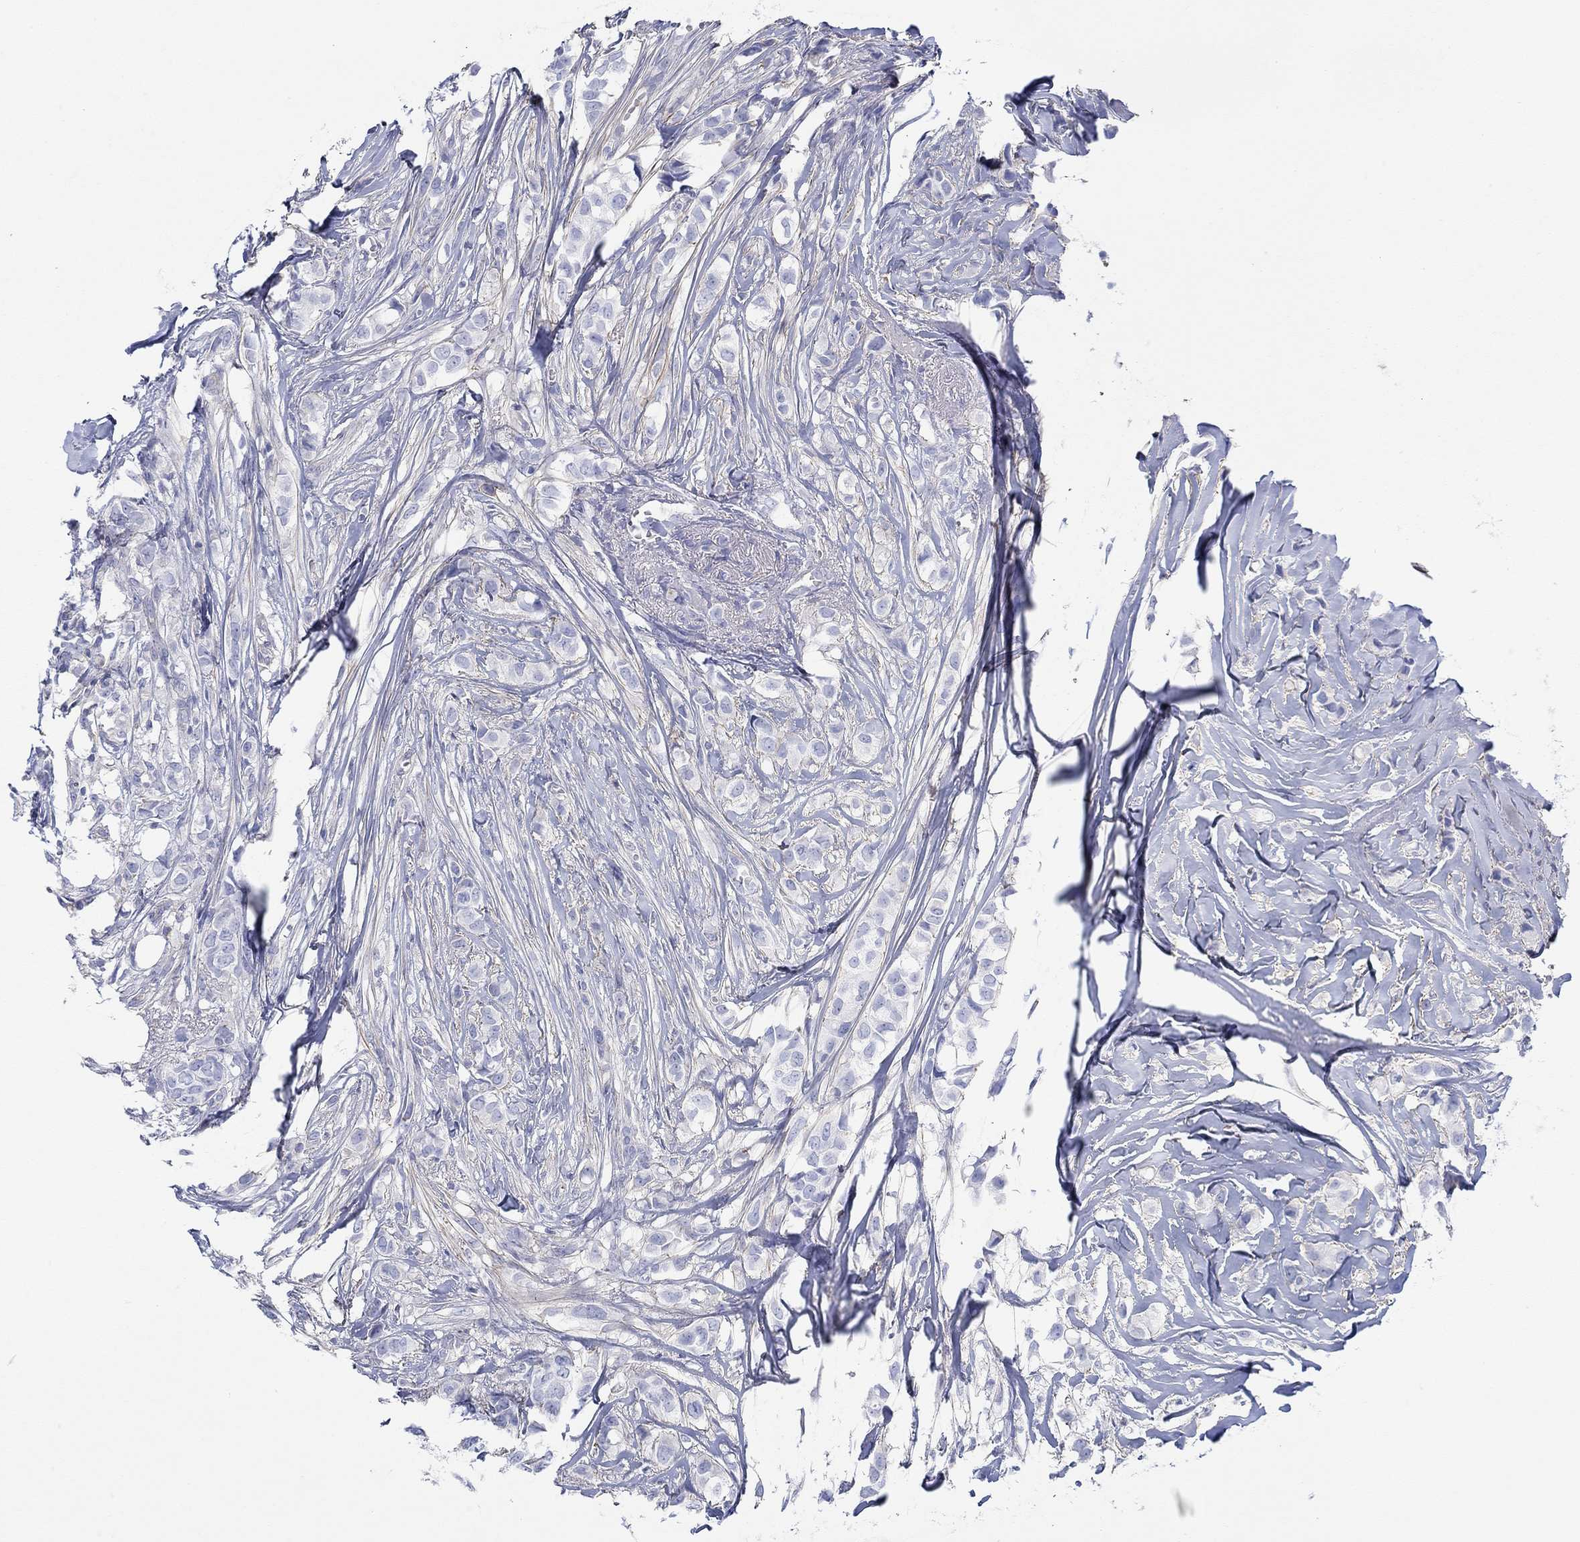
{"staining": {"intensity": "negative", "quantity": "none", "location": "none"}, "tissue": "breast cancer", "cell_type": "Tumor cells", "image_type": "cancer", "snomed": [{"axis": "morphology", "description": "Duct carcinoma"}, {"axis": "topography", "description": "Breast"}], "caption": "IHC of breast cancer (intraductal carcinoma) reveals no staining in tumor cells.", "gene": "PPIL6", "patient": {"sex": "female", "age": 85}}